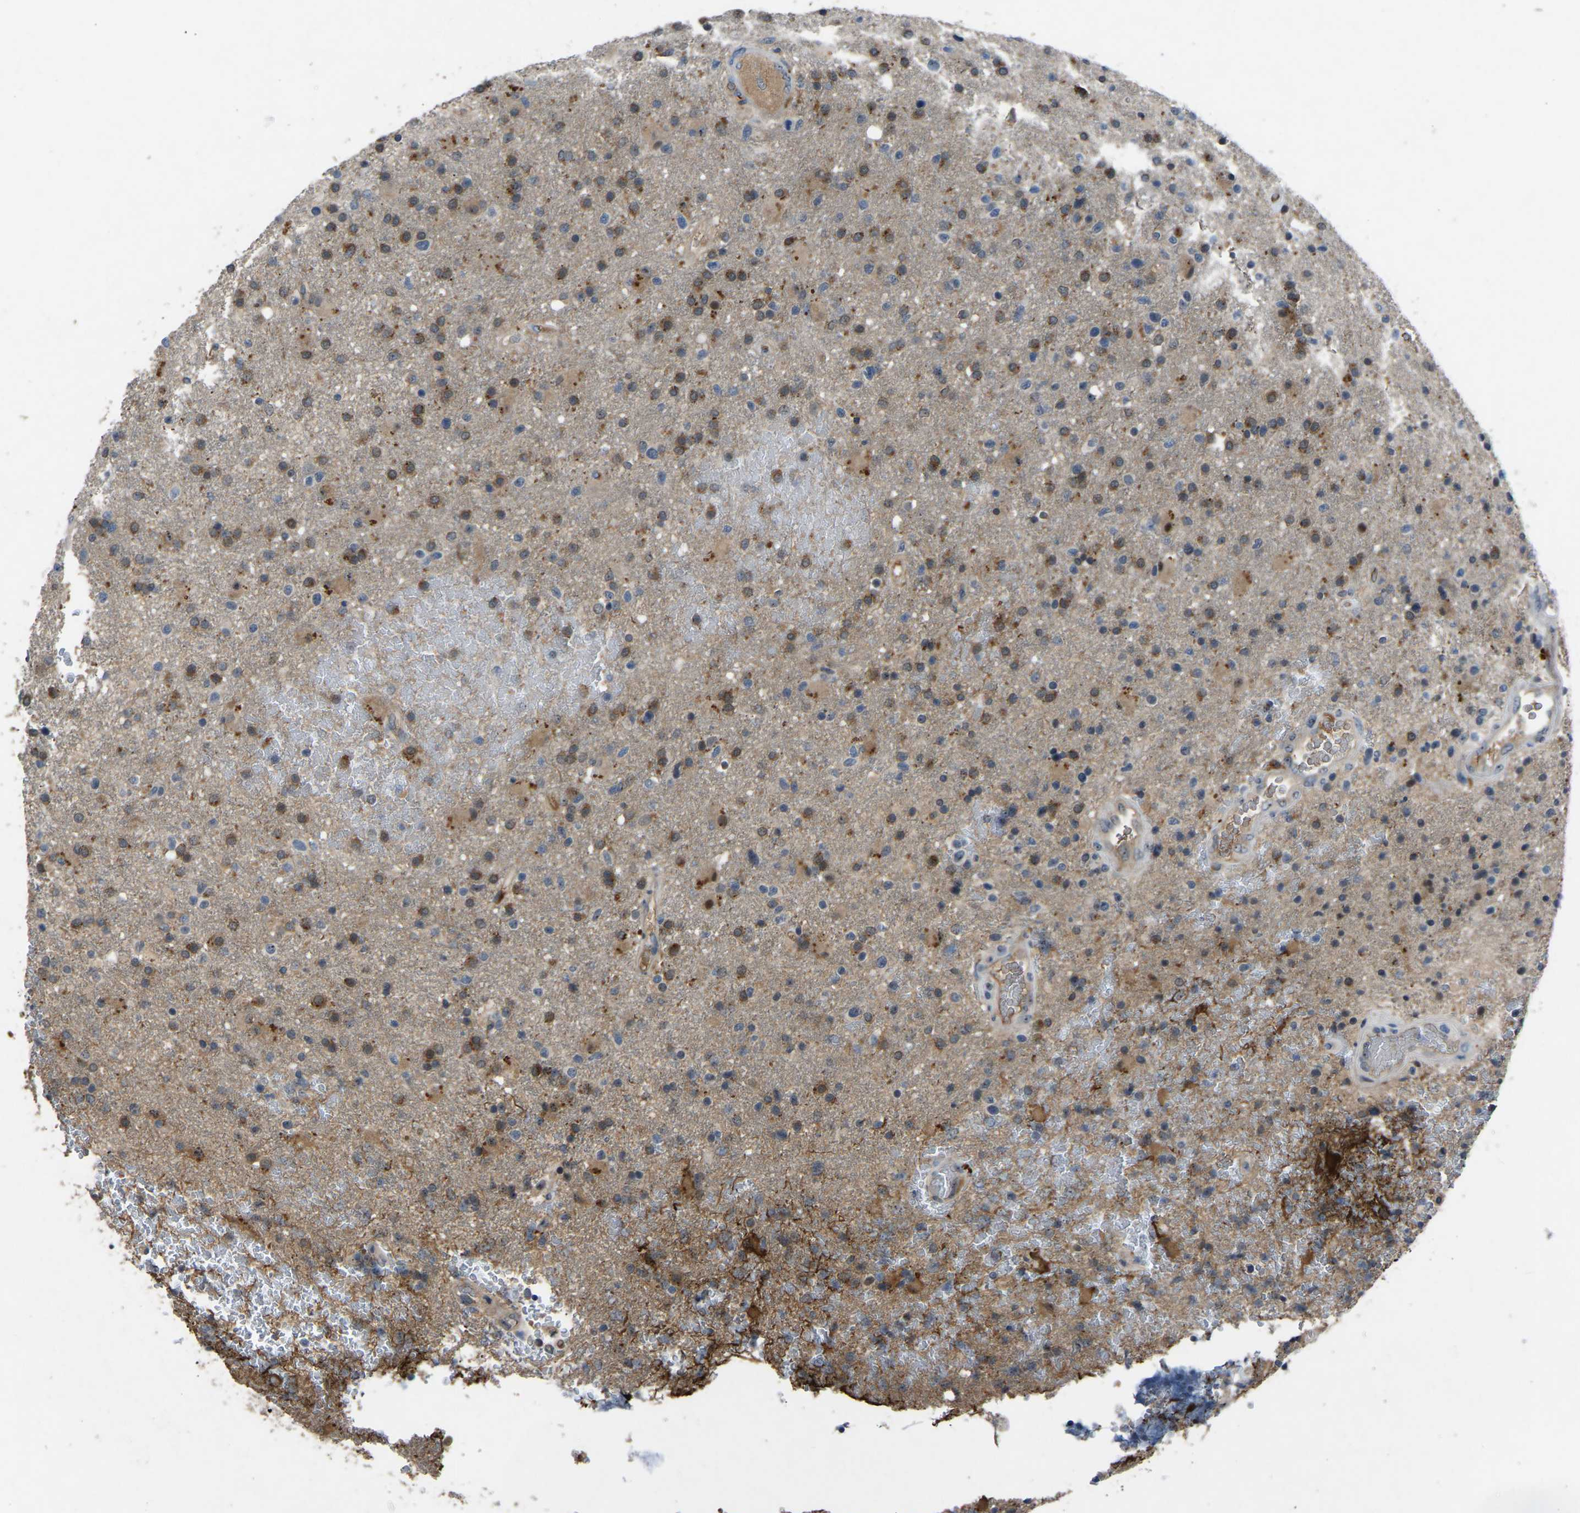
{"staining": {"intensity": "weak", "quantity": ">75%", "location": "cytoplasmic/membranous"}, "tissue": "glioma", "cell_type": "Tumor cells", "image_type": "cancer", "snomed": [{"axis": "morphology", "description": "Glioma, malignant, High grade"}, {"axis": "topography", "description": "Brain"}], "caption": "Glioma stained with DAB (3,3'-diaminobenzidine) IHC reveals low levels of weak cytoplasmic/membranous staining in approximately >75% of tumor cells. The staining was performed using DAB to visualize the protein expression in brown, while the nuclei were stained in blue with hematoxylin (Magnification: 20x).", "gene": "FHIT", "patient": {"sex": "male", "age": 72}}